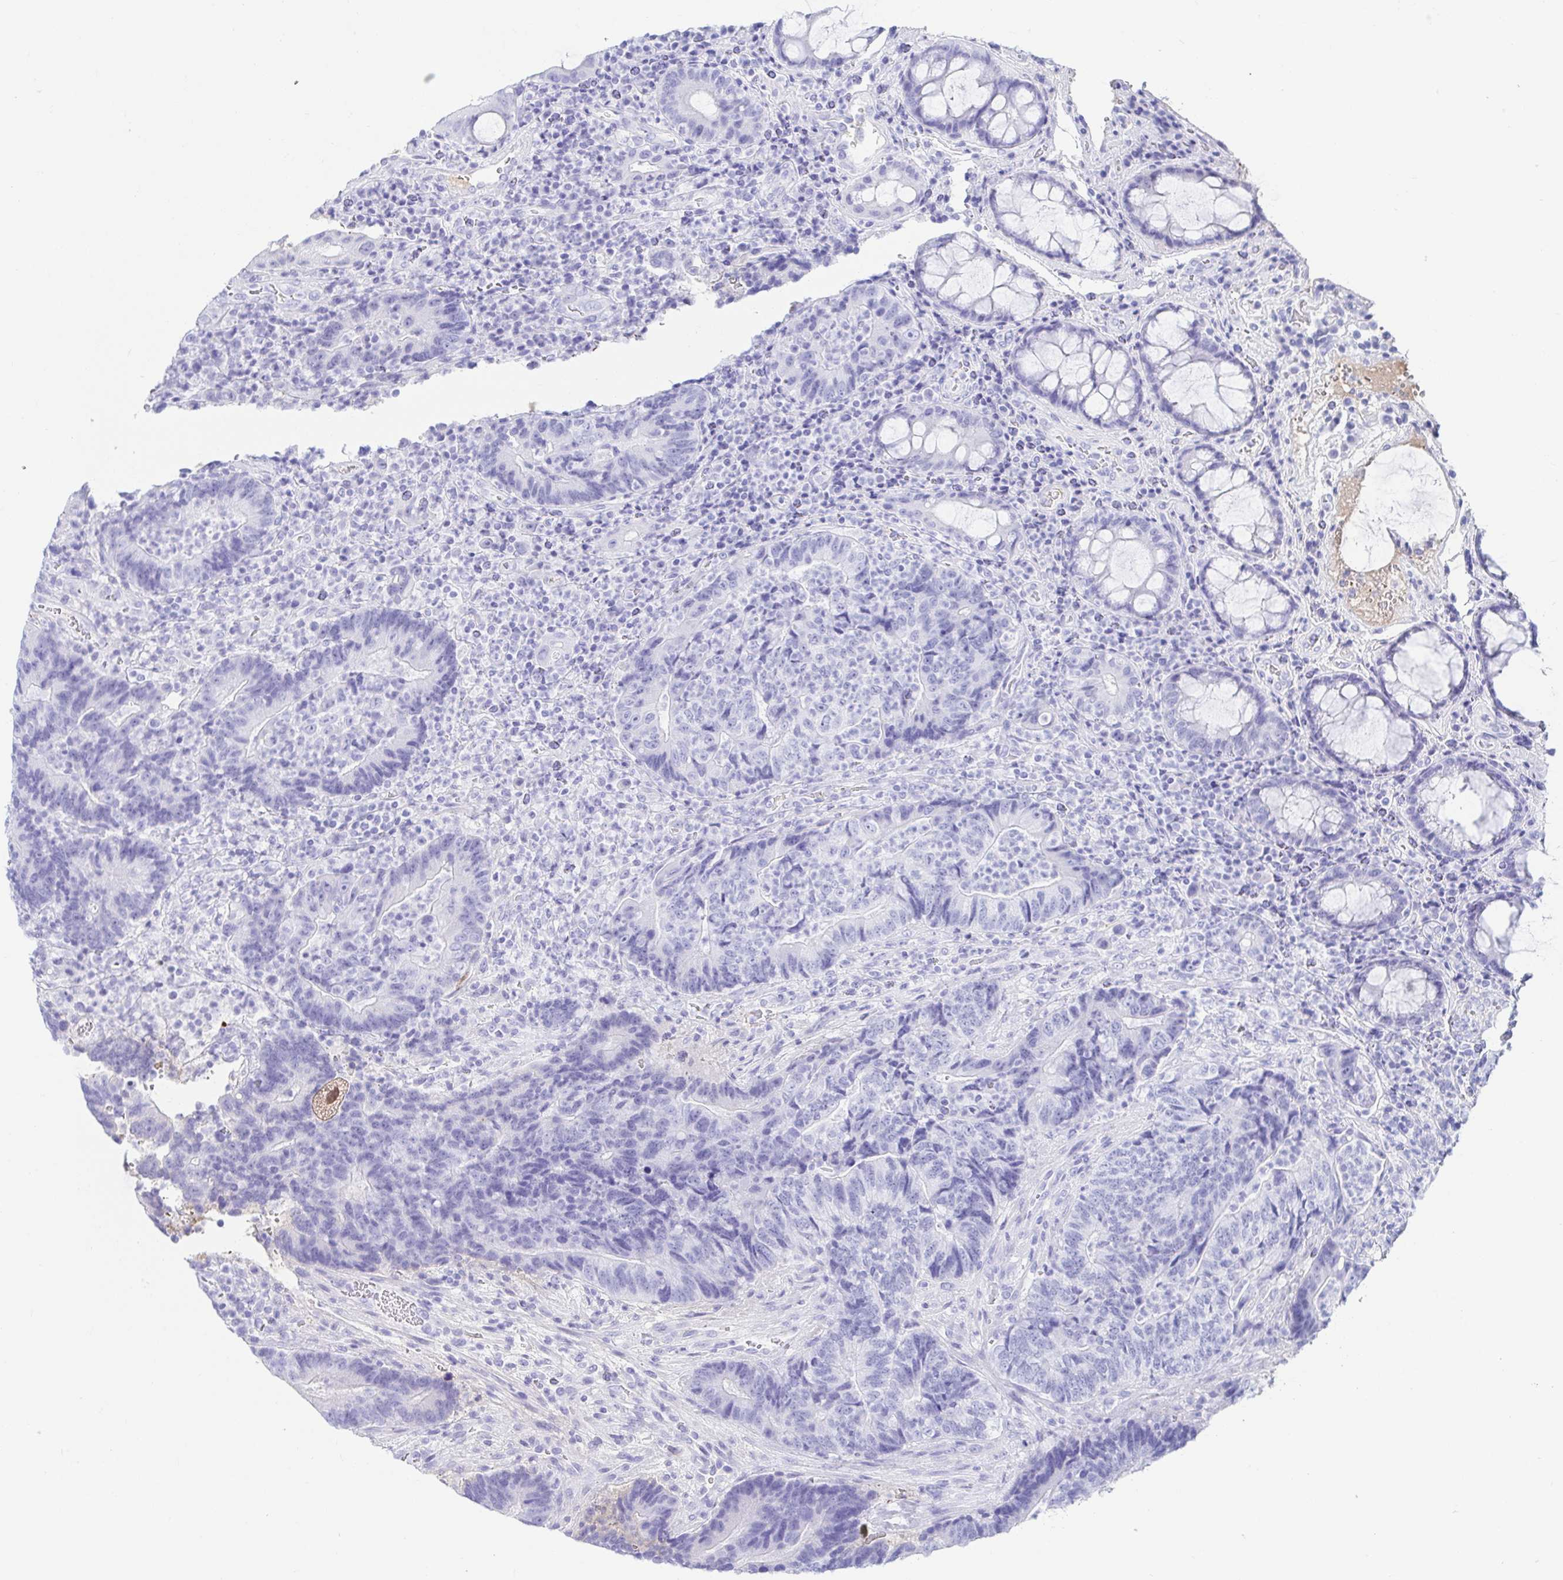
{"staining": {"intensity": "negative", "quantity": "none", "location": "none"}, "tissue": "colorectal cancer", "cell_type": "Tumor cells", "image_type": "cancer", "snomed": [{"axis": "morphology", "description": "Normal tissue, NOS"}, {"axis": "morphology", "description": "Adenocarcinoma, NOS"}, {"axis": "topography", "description": "Colon"}], "caption": "Tumor cells show no significant protein positivity in colorectal cancer. The staining was performed using DAB (3,3'-diaminobenzidine) to visualize the protein expression in brown, while the nuclei were stained in blue with hematoxylin (Magnification: 20x).", "gene": "GKN1", "patient": {"sex": "female", "age": 48}}